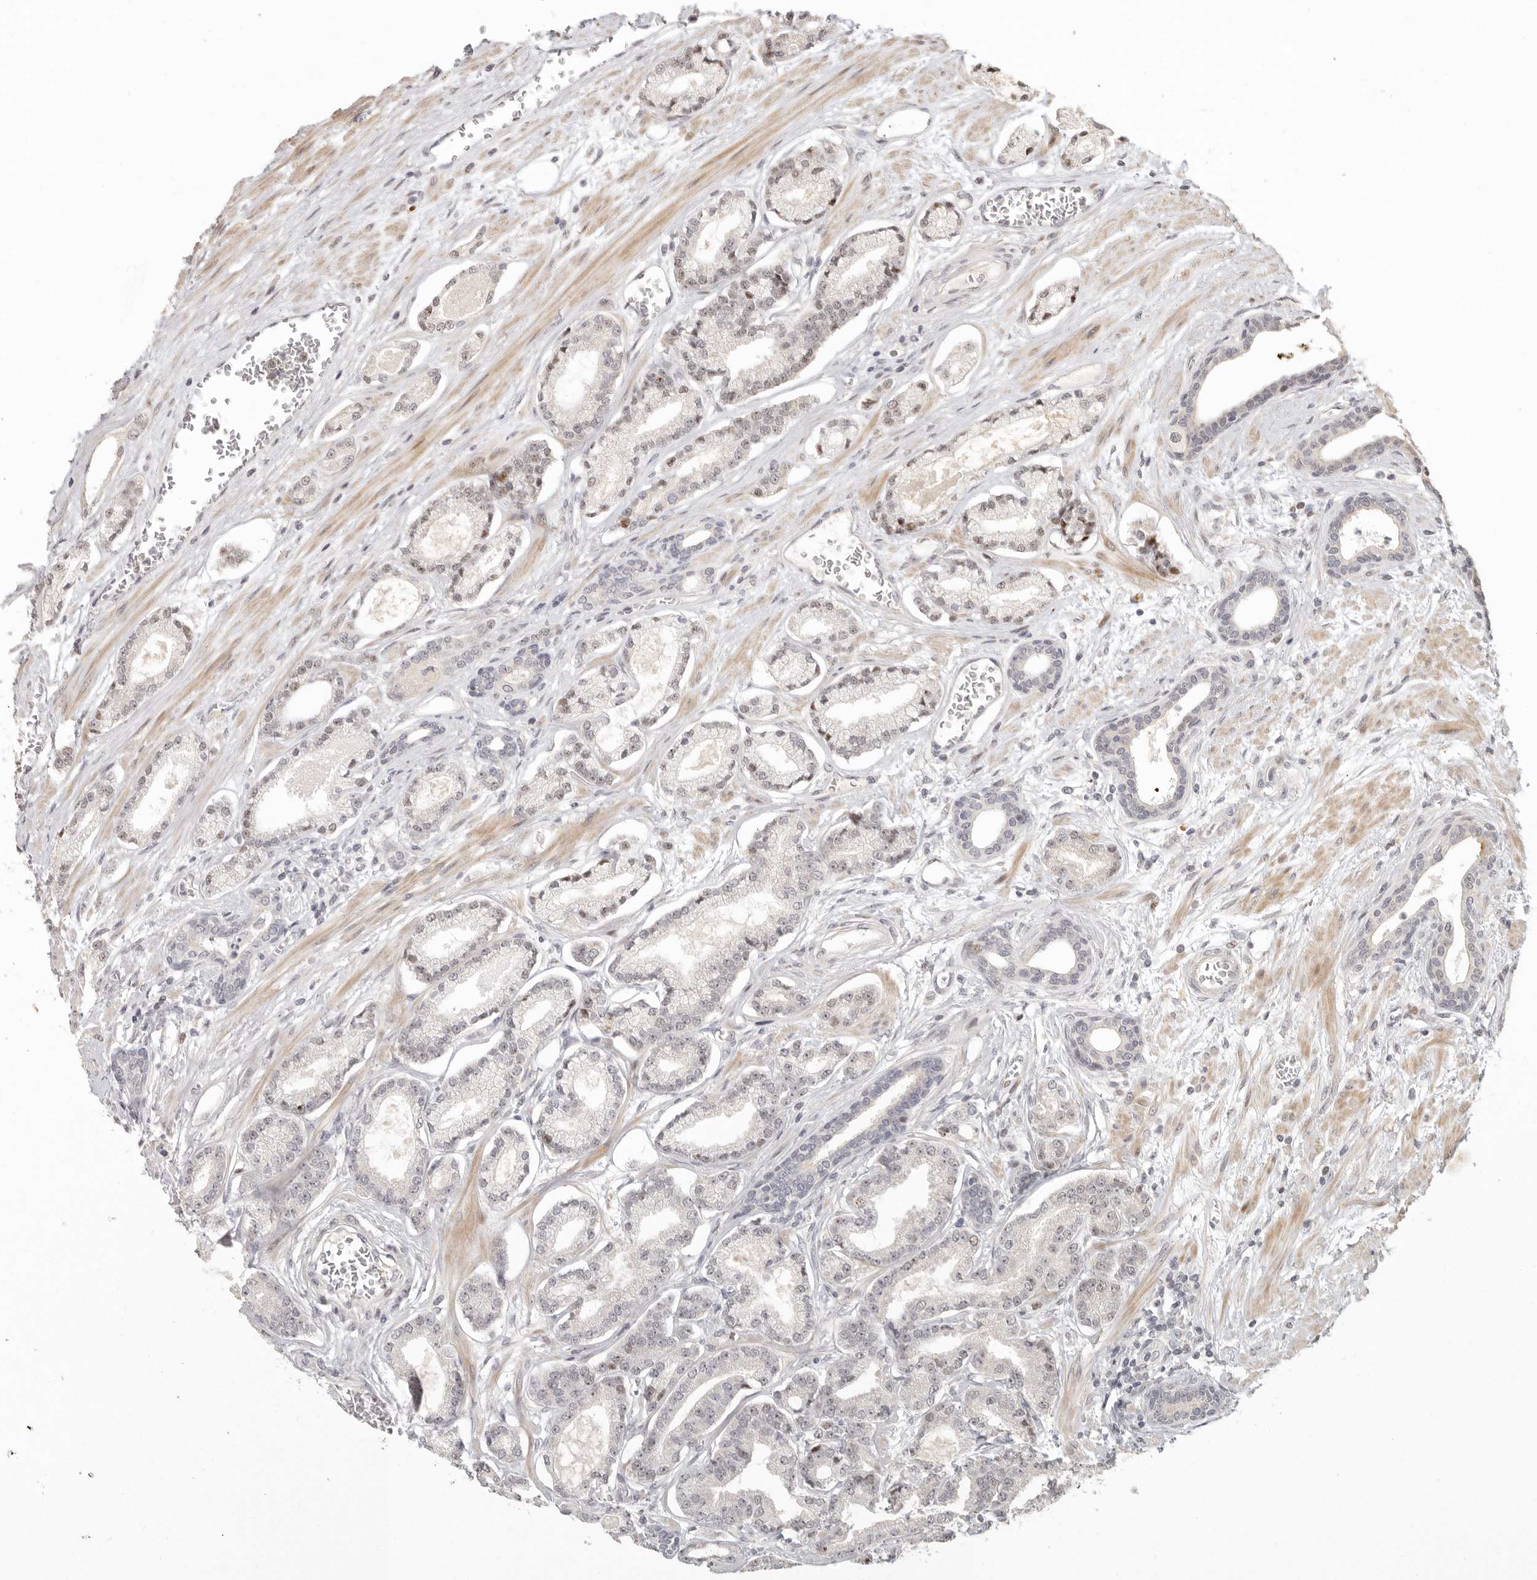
{"staining": {"intensity": "weak", "quantity": "<25%", "location": "nuclear"}, "tissue": "prostate cancer", "cell_type": "Tumor cells", "image_type": "cancer", "snomed": [{"axis": "morphology", "description": "Adenocarcinoma, Low grade"}, {"axis": "topography", "description": "Prostate"}], "caption": "Prostate adenocarcinoma (low-grade) was stained to show a protein in brown. There is no significant staining in tumor cells.", "gene": "GPBP1L1", "patient": {"sex": "male", "age": 60}}